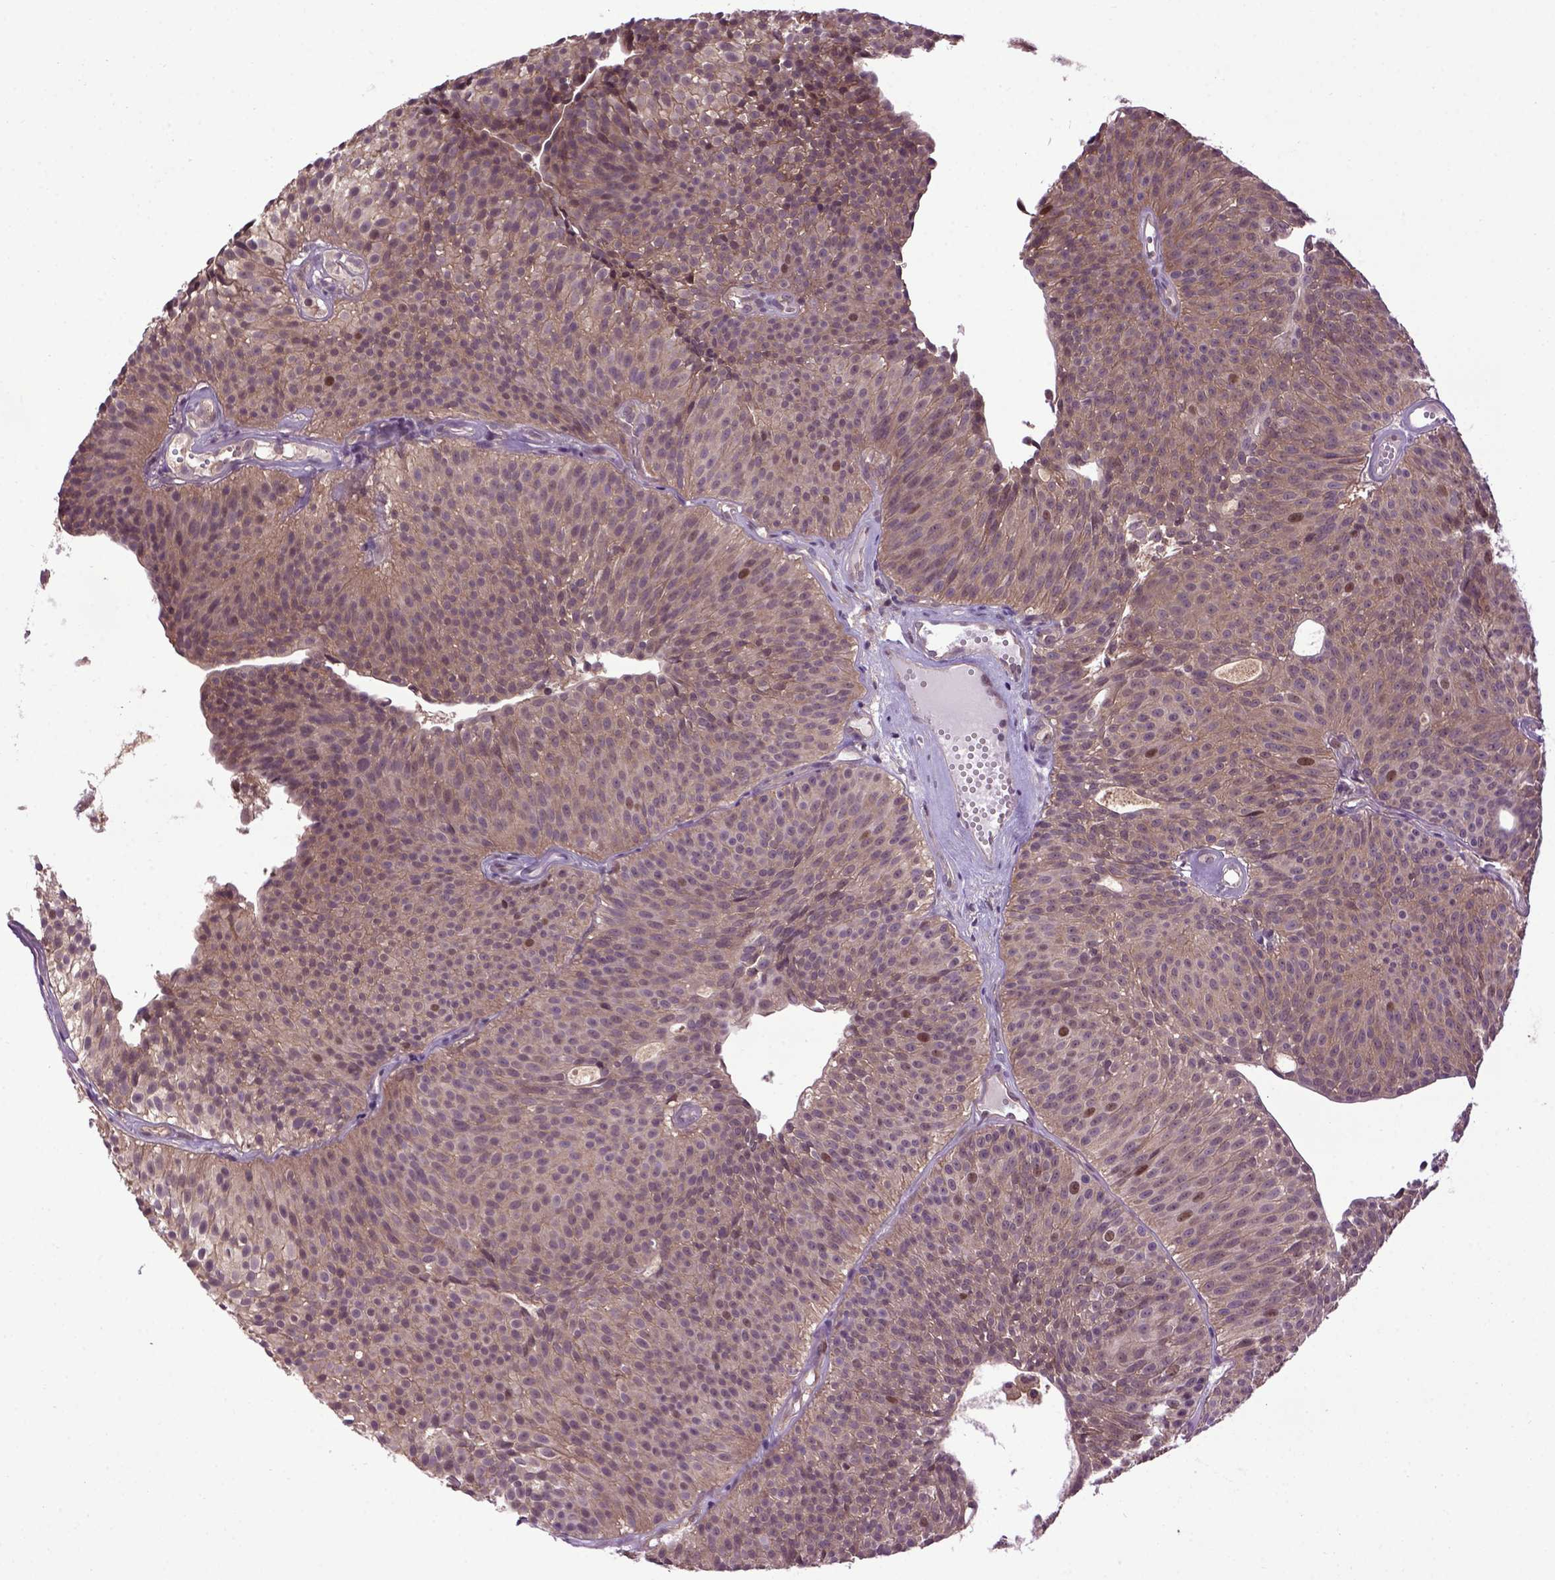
{"staining": {"intensity": "moderate", "quantity": ">75%", "location": "cytoplasmic/membranous"}, "tissue": "urothelial cancer", "cell_type": "Tumor cells", "image_type": "cancer", "snomed": [{"axis": "morphology", "description": "Urothelial carcinoma, Low grade"}, {"axis": "topography", "description": "Urinary bladder"}], "caption": "IHC of urothelial cancer displays medium levels of moderate cytoplasmic/membranous staining in about >75% of tumor cells.", "gene": "WDR48", "patient": {"sex": "male", "age": 63}}